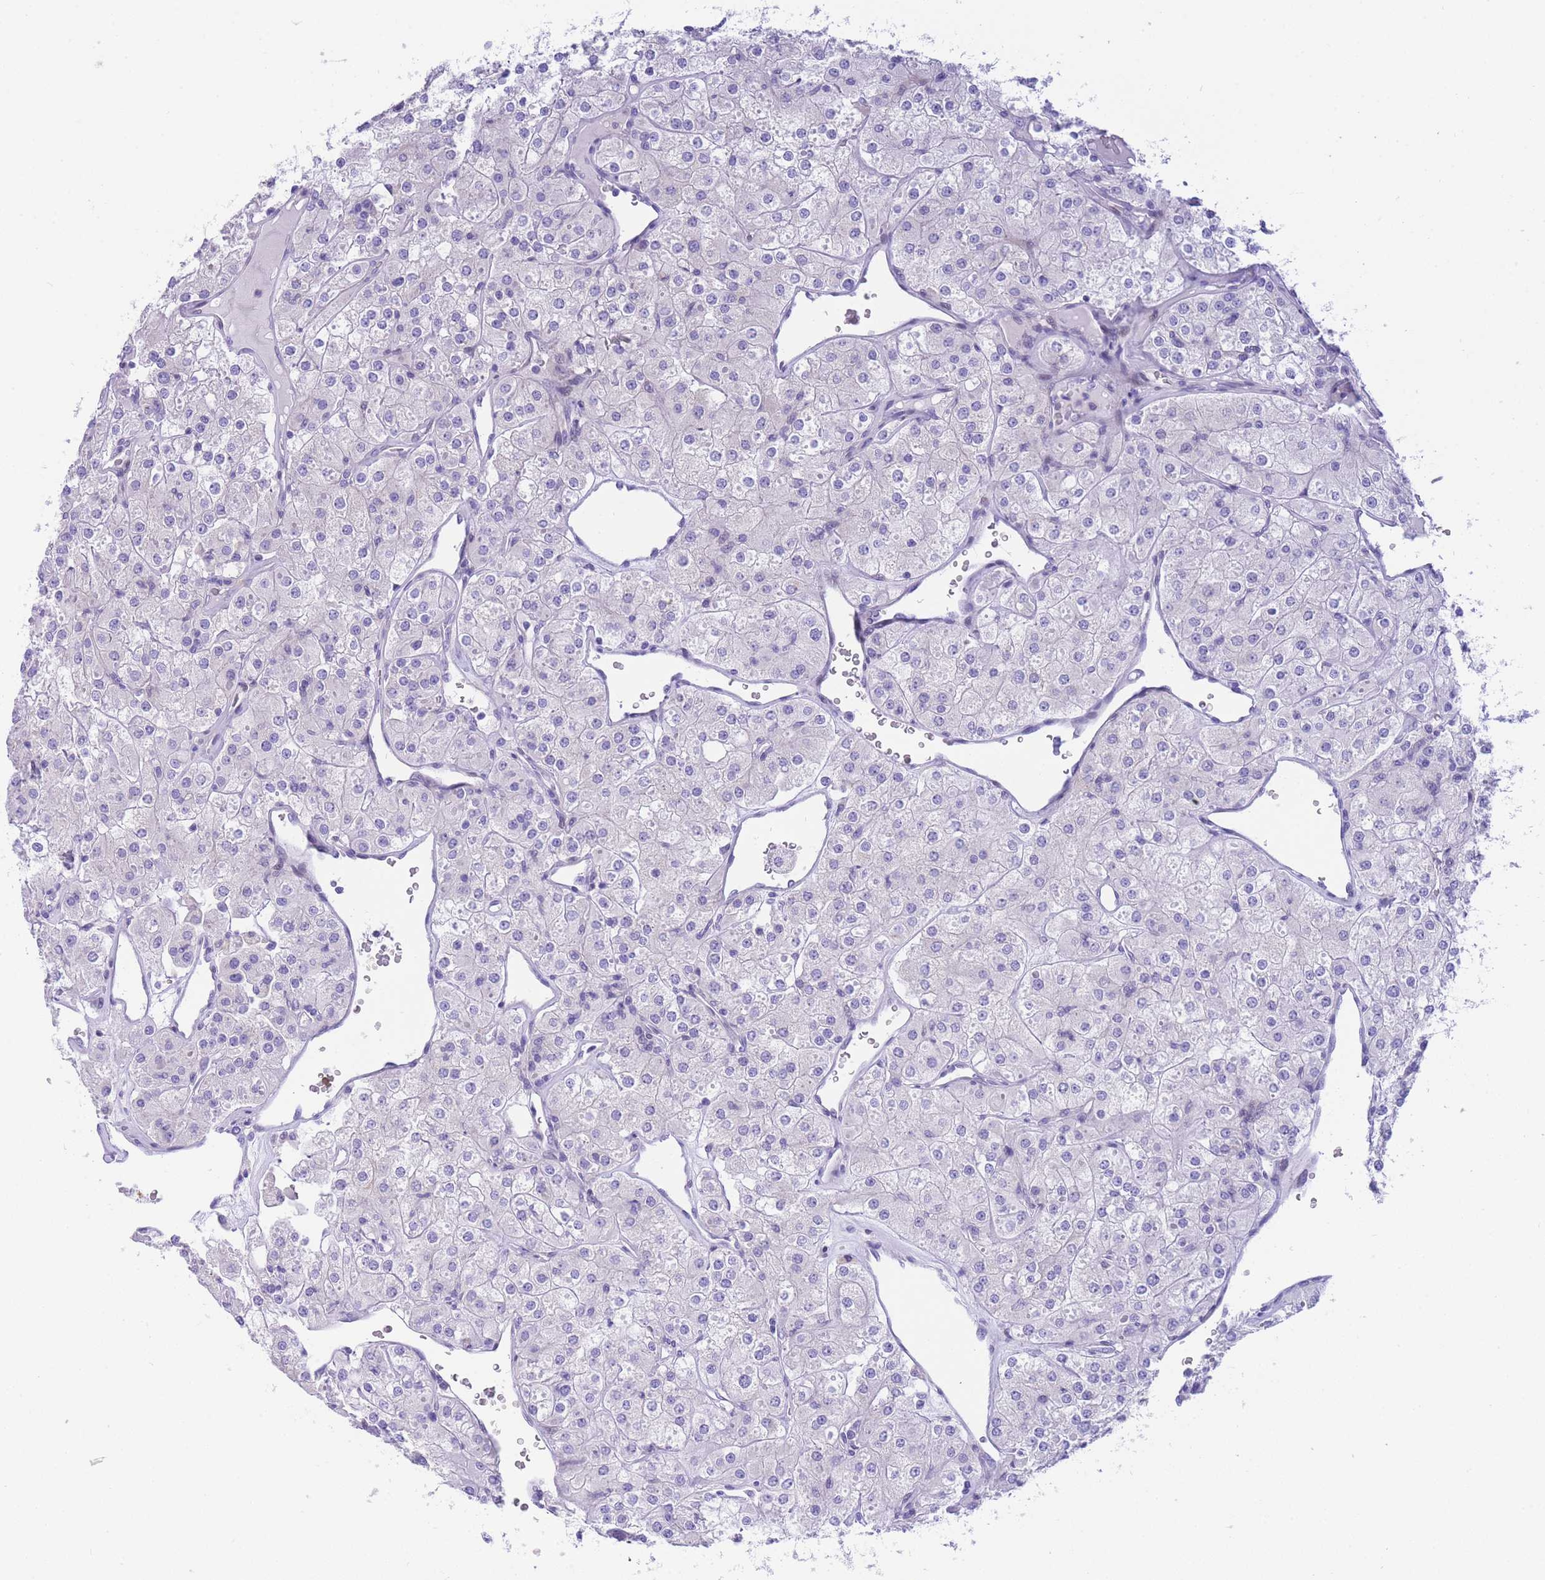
{"staining": {"intensity": "negative", "quantity": "none", "location": "none"}, "tissue": "renal cancer", "cell_type": "Tumor cells", "image_type": "cancer", "snomed": [{"axis": "morphology", "description": "Adenocarcinoma, NOS"}, {"axis": "topography", "description": "Kidney"}], "caption": "There is no significant expression in tumor cells of renal cancer.", "gene": "TIFAB", "patient": {"sex": "male", "age": 77}}